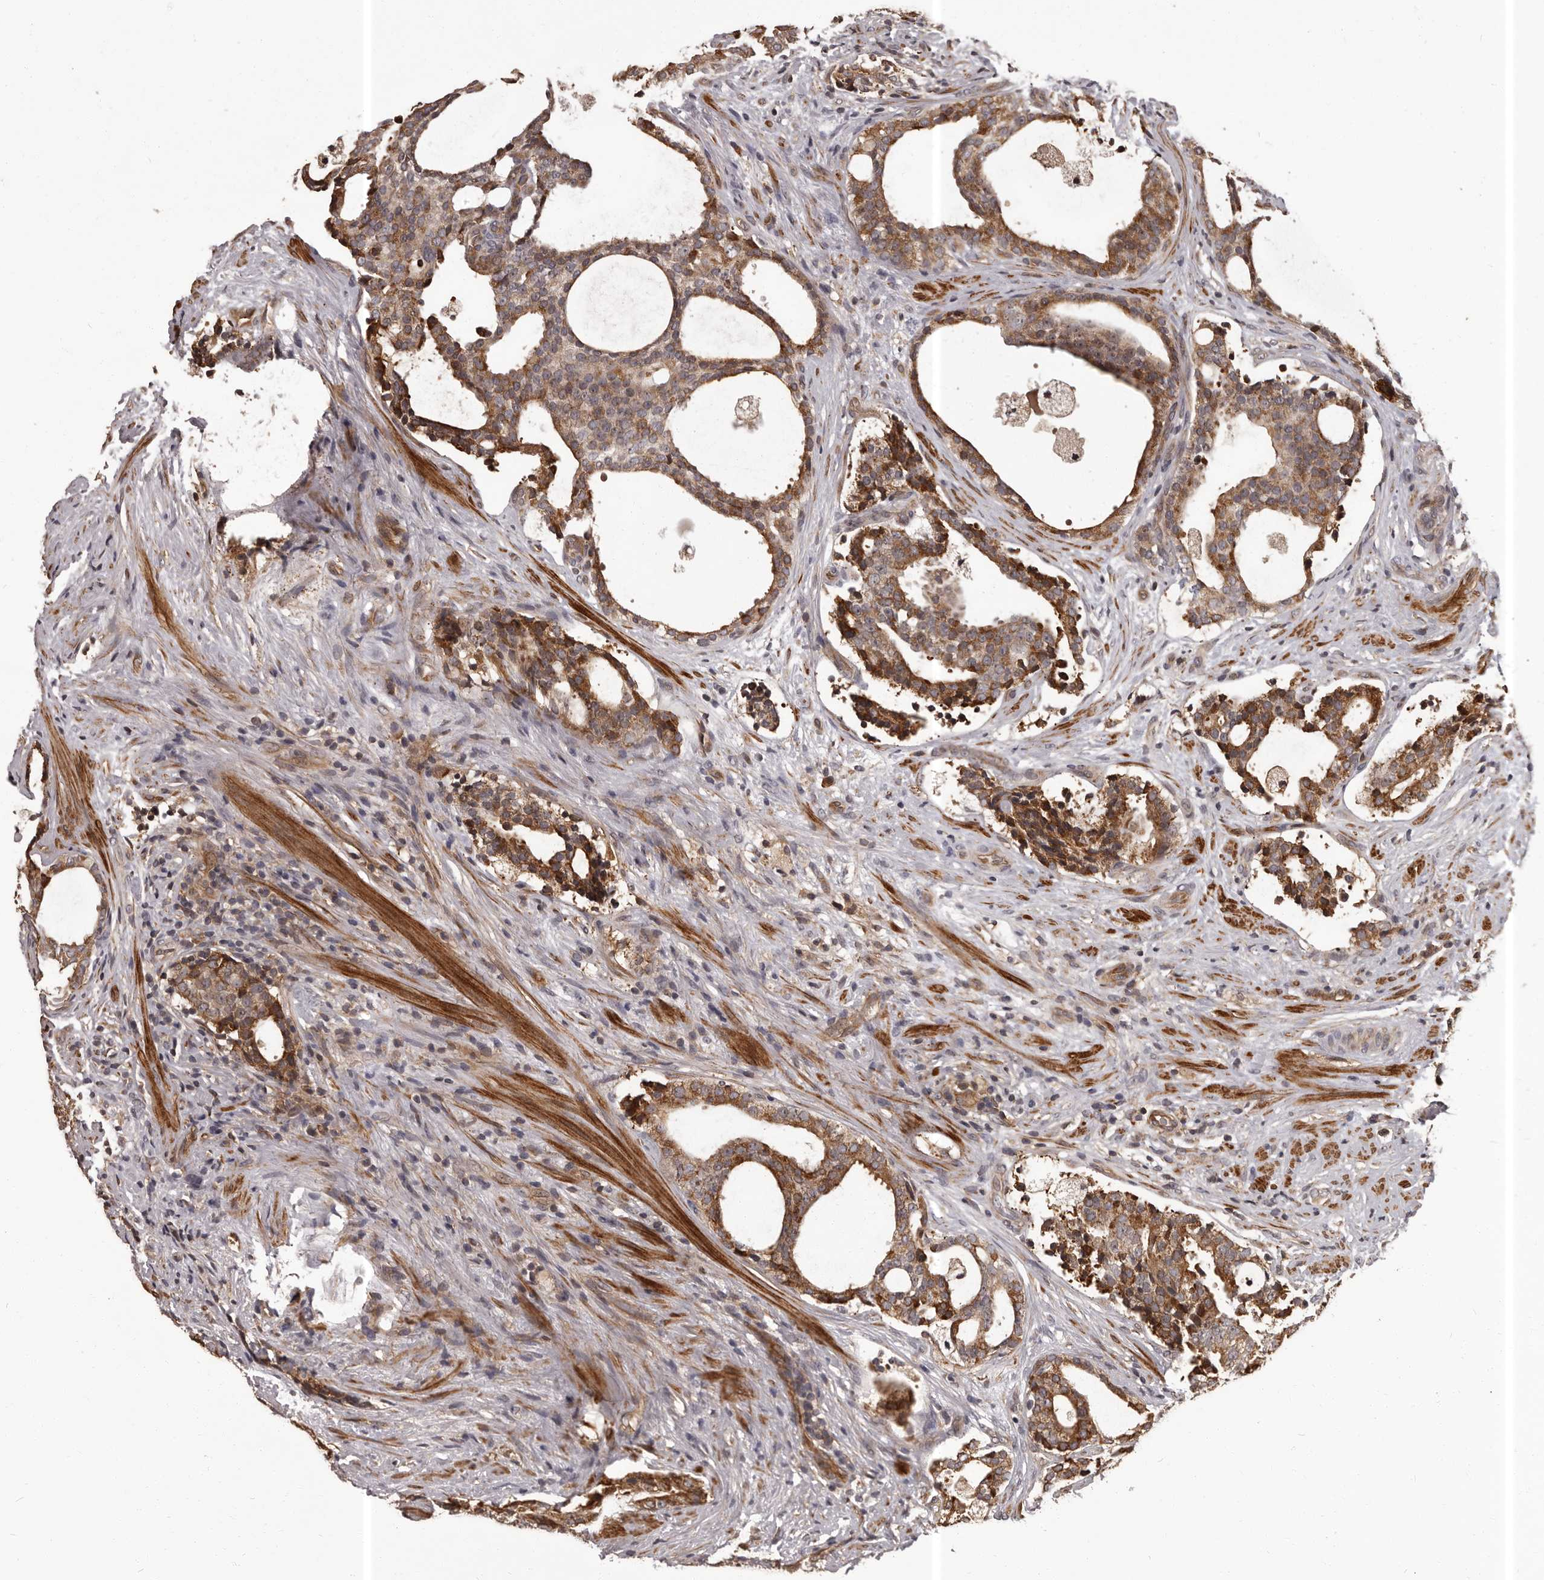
{"staining": {"intensity": "moderate", "quantity": ">75%", "location": "cytoplasmic/membranous"}, "tissue": "prostate cancer", "cell_type": "Tumor cells", "image_type": "cancer", "snomed": [{"axis": "morphology", "description": "Adenocarcinoma, High grade"}, {"axis": "topography", "description": "Prostate"}], "caption": "Immunohistochemical staining of human prostate cancer (high-grade adenocarcinoma) shows medium levels of moderate cytoplasmic/membranous protein staining in about >75% of tumor cells.", "gene": "SLITRK6", "patient": {"sex": "male", "age": 56}}